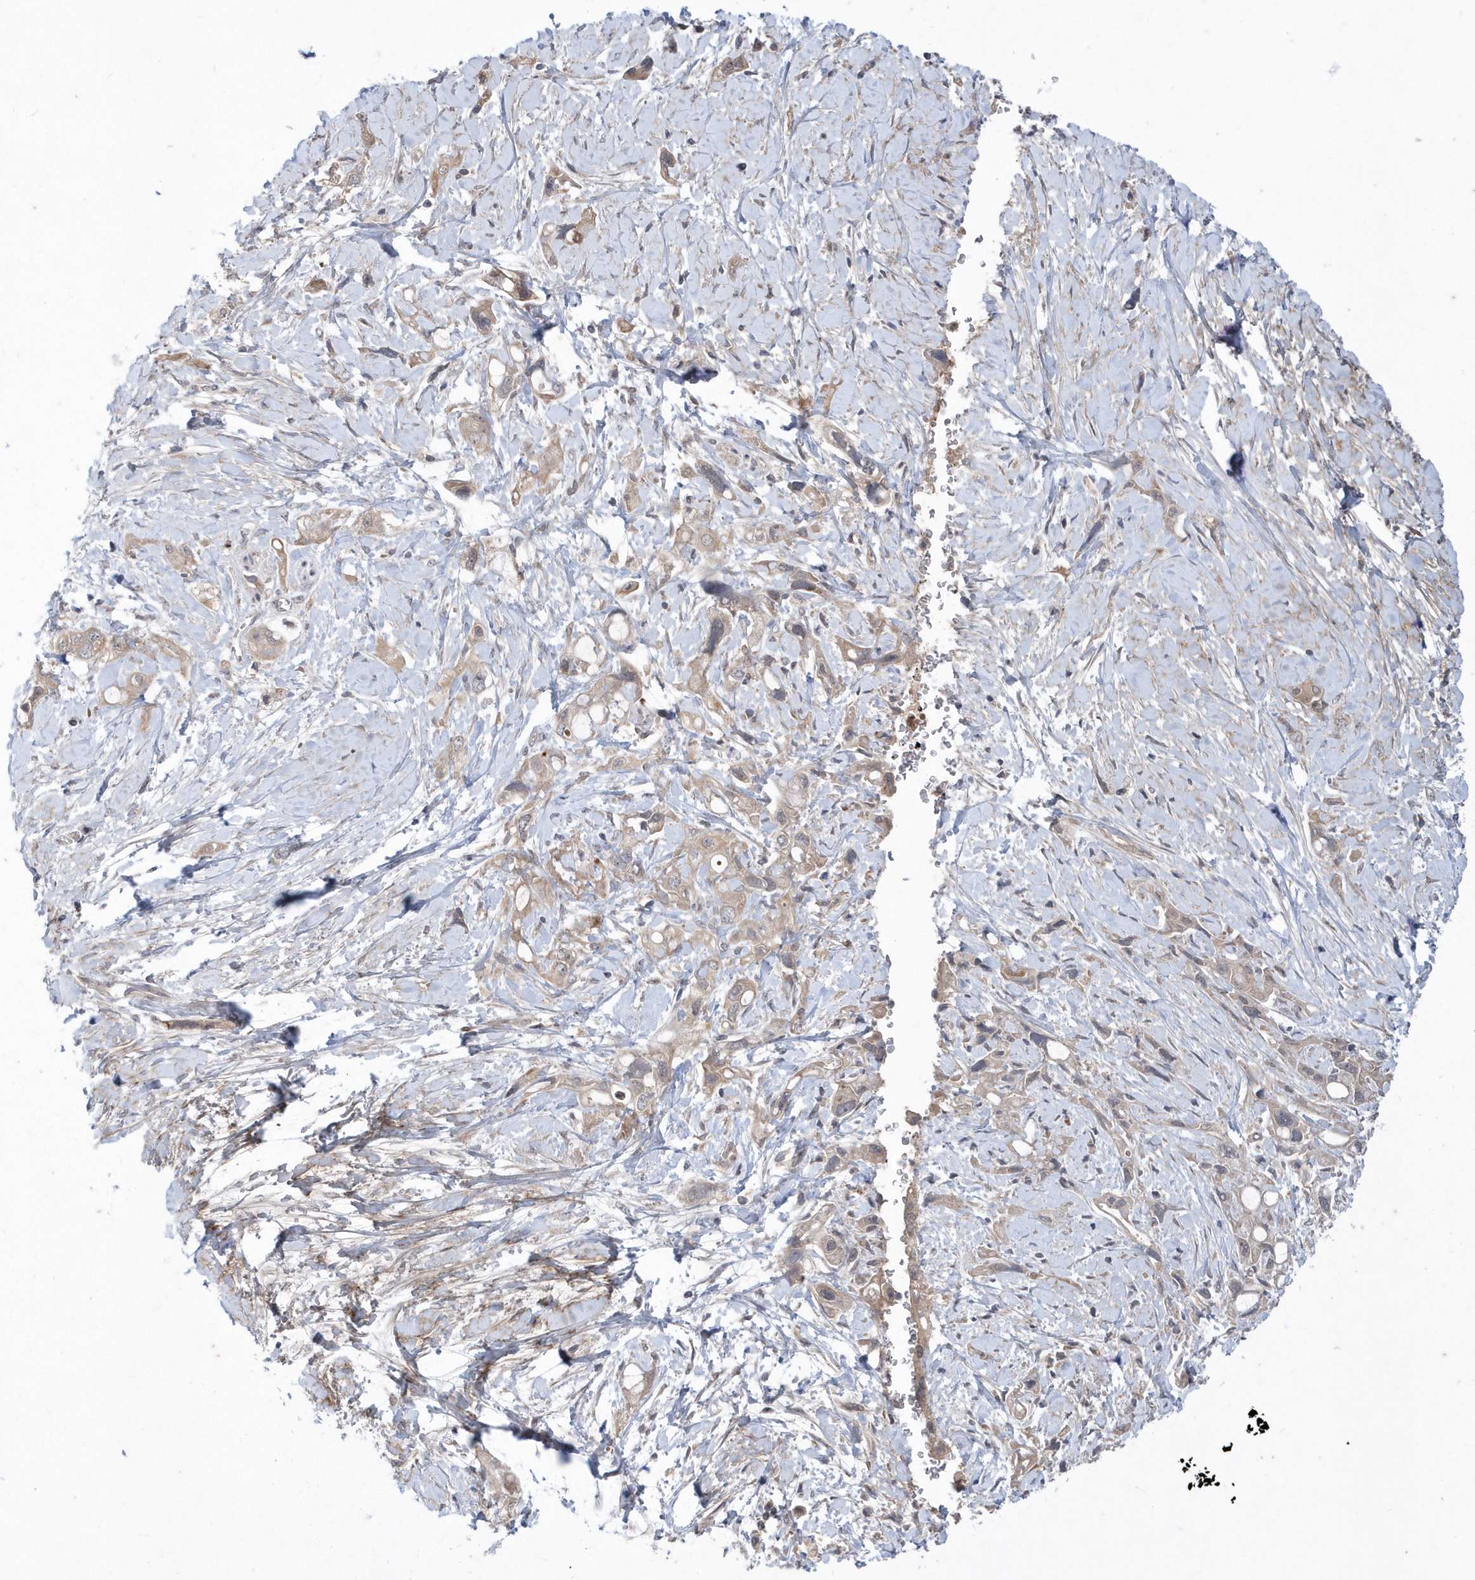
{"staining": {"intensity": "weak", "quantity": ">75%", "location": "cytoplasmic/membranous"}, "tissue": "pancreatic cancer", "cell_type": "Tumor cells", "image_type": "cancer", "snomed": [{"axis": "morphology", "description": "Adenocarcinoma, NOS"}, {"axis": "topography", "description": "Pancreas"}], "caption": "Pancreatic adenocarcinoma was stained to show a protein in brown. There is low levels of weak cytoplasmic/membranous staining in about >75% of tumor cells.", "gene": "HMGCS1", "patient": {"sex": "female", "age": 56}}